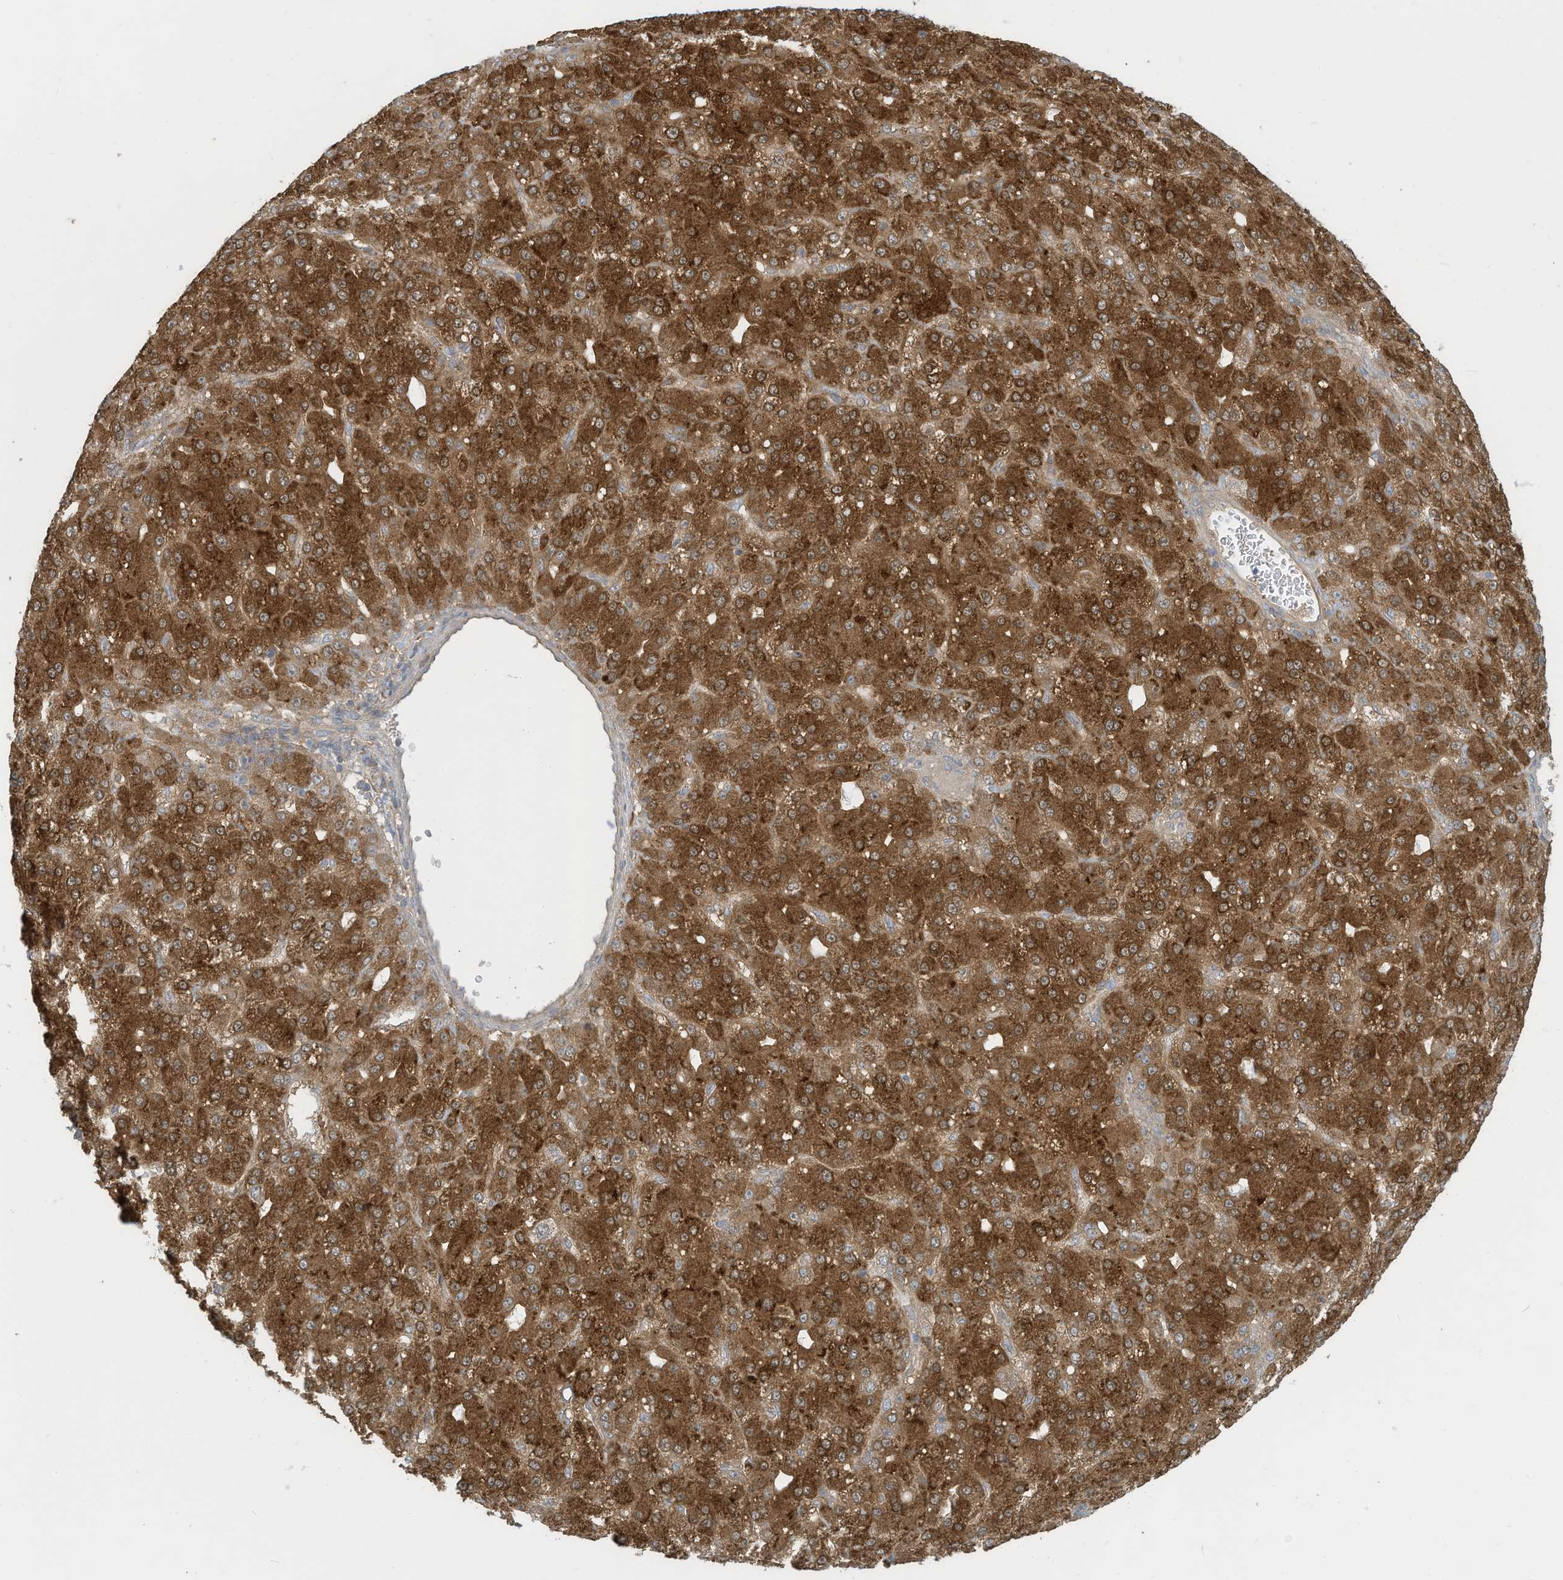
{"staining": {"intensity": "strong", "quantity": ">75%", "location": "cytoplasmic/membranous"}, "tissue": "liver cancer", "cell_type": "Tumor cells", "image_type": "cancer", "snomed": [{"axis": "morphology", "description": "Carcinoma, Hepatocellular, NOS"}, {"axis": "topography", "description": "Liver"}], "caption": "IHC of liver cancer (hepatocellular carcinoma) displays high levels of strong cytoplasmic/membranous positivity in approximately >75% of tumor cells. The staining was performed using DAB (3,3'-diaminobenzidine) to visualize the protein expression in brown, while the nuclei were stained in blue with hematoxylin (Magnification: 20x).", "gene": "ADI1", "patient": {"sex": "male", "age": 67}}